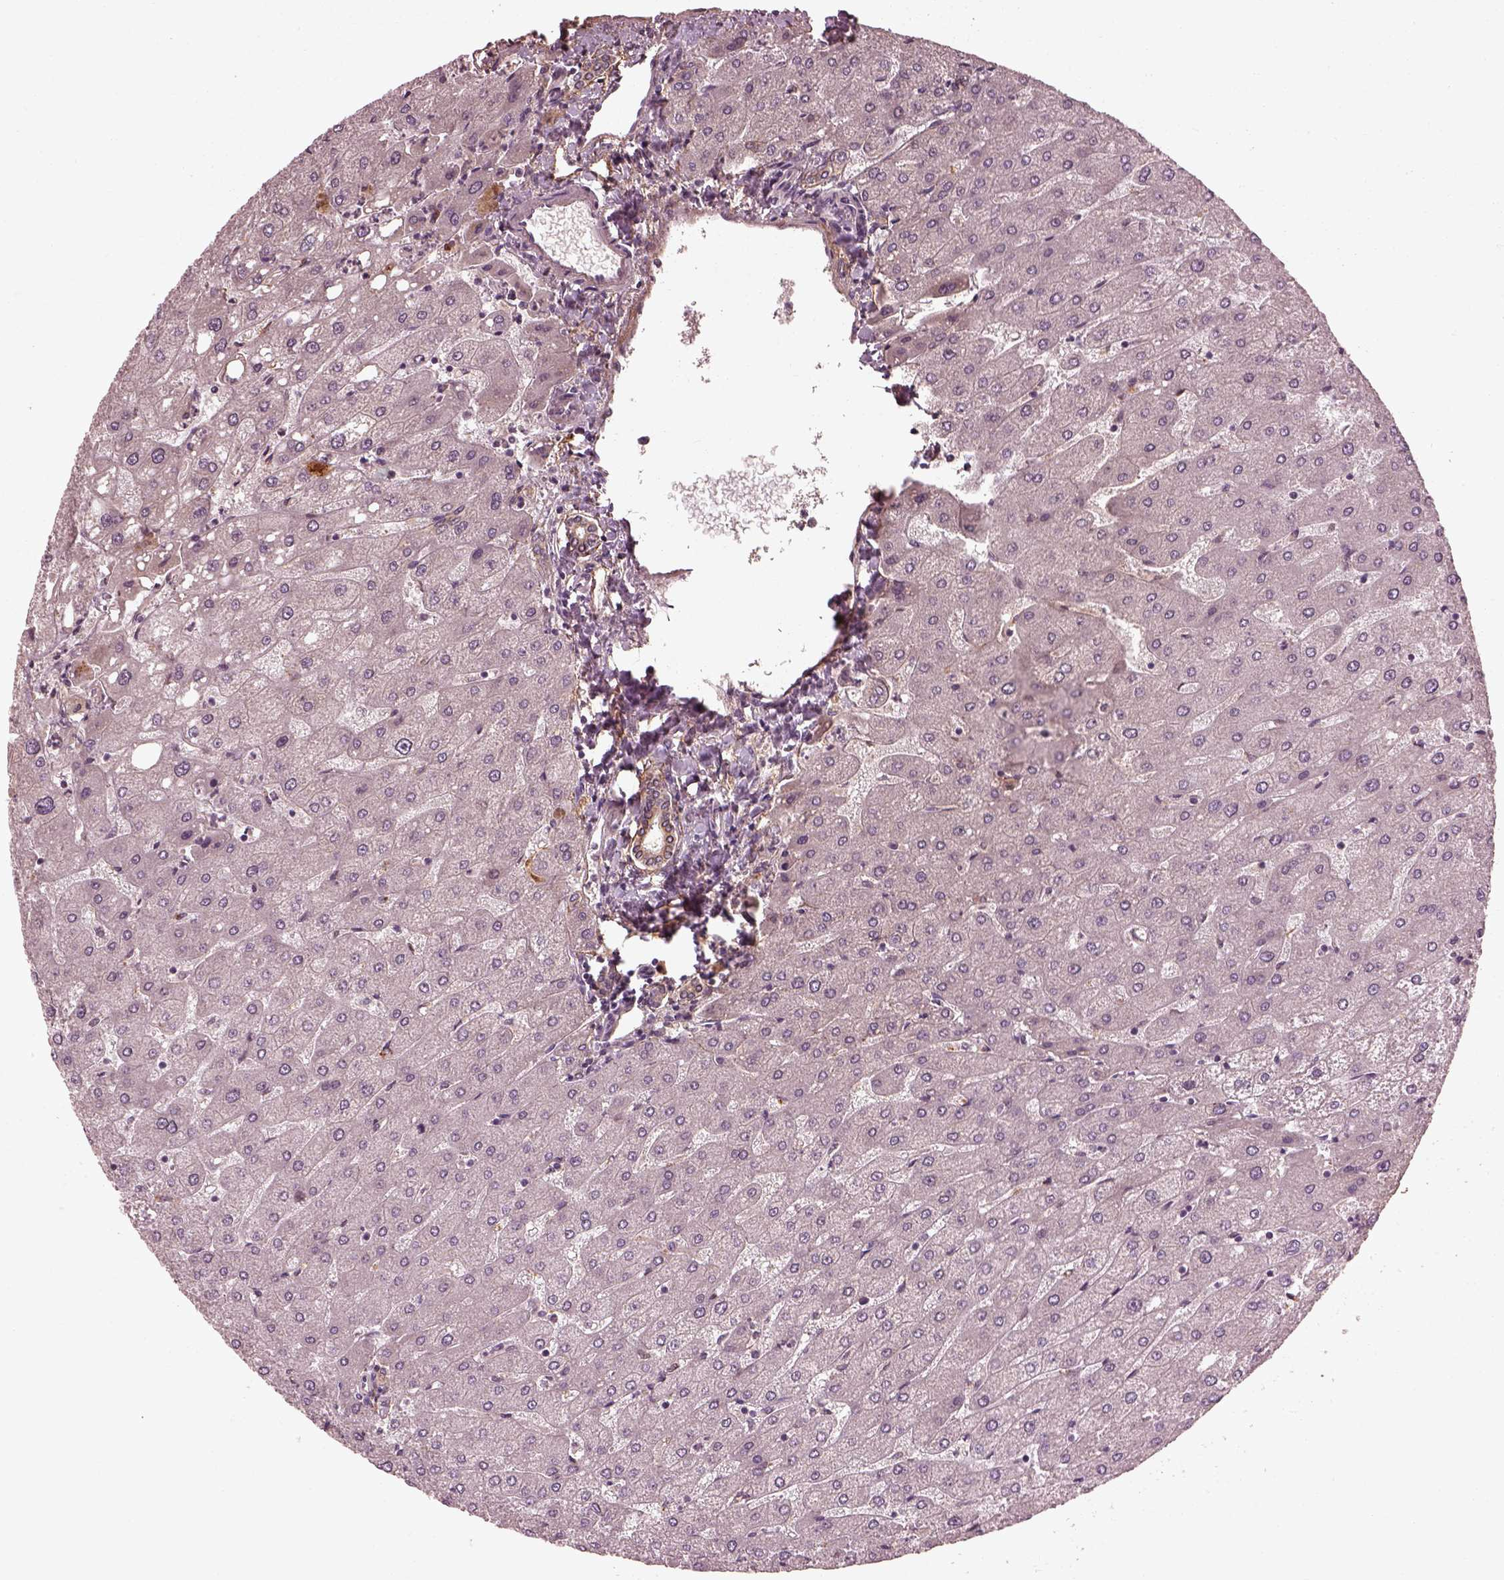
{"staining": {"intensity": "weak", "quantity": "25%-75%", "location": "cytoplasmic/membranous"}, "tissue": "liver", "cell_type": "Cholangiocytes", "image_type": "normal", "snomed": [{"axis": "morphology", "description": "Normal tissue, NOS"}, {"axis": "topography", "description": "Liver"}], "caption": "A high-resolution photomicrograph shows immunohistochemistry (IHC) staining of benign liver, which demonstrates weak cytoplasmic/membranous positivity in about 25%-75% of cholangiocytes. (Brightfield microscopy of DAB IHC at high magnification).", "gene": "EFEMP1", "patient": {"sex": "male", "age": 67}}